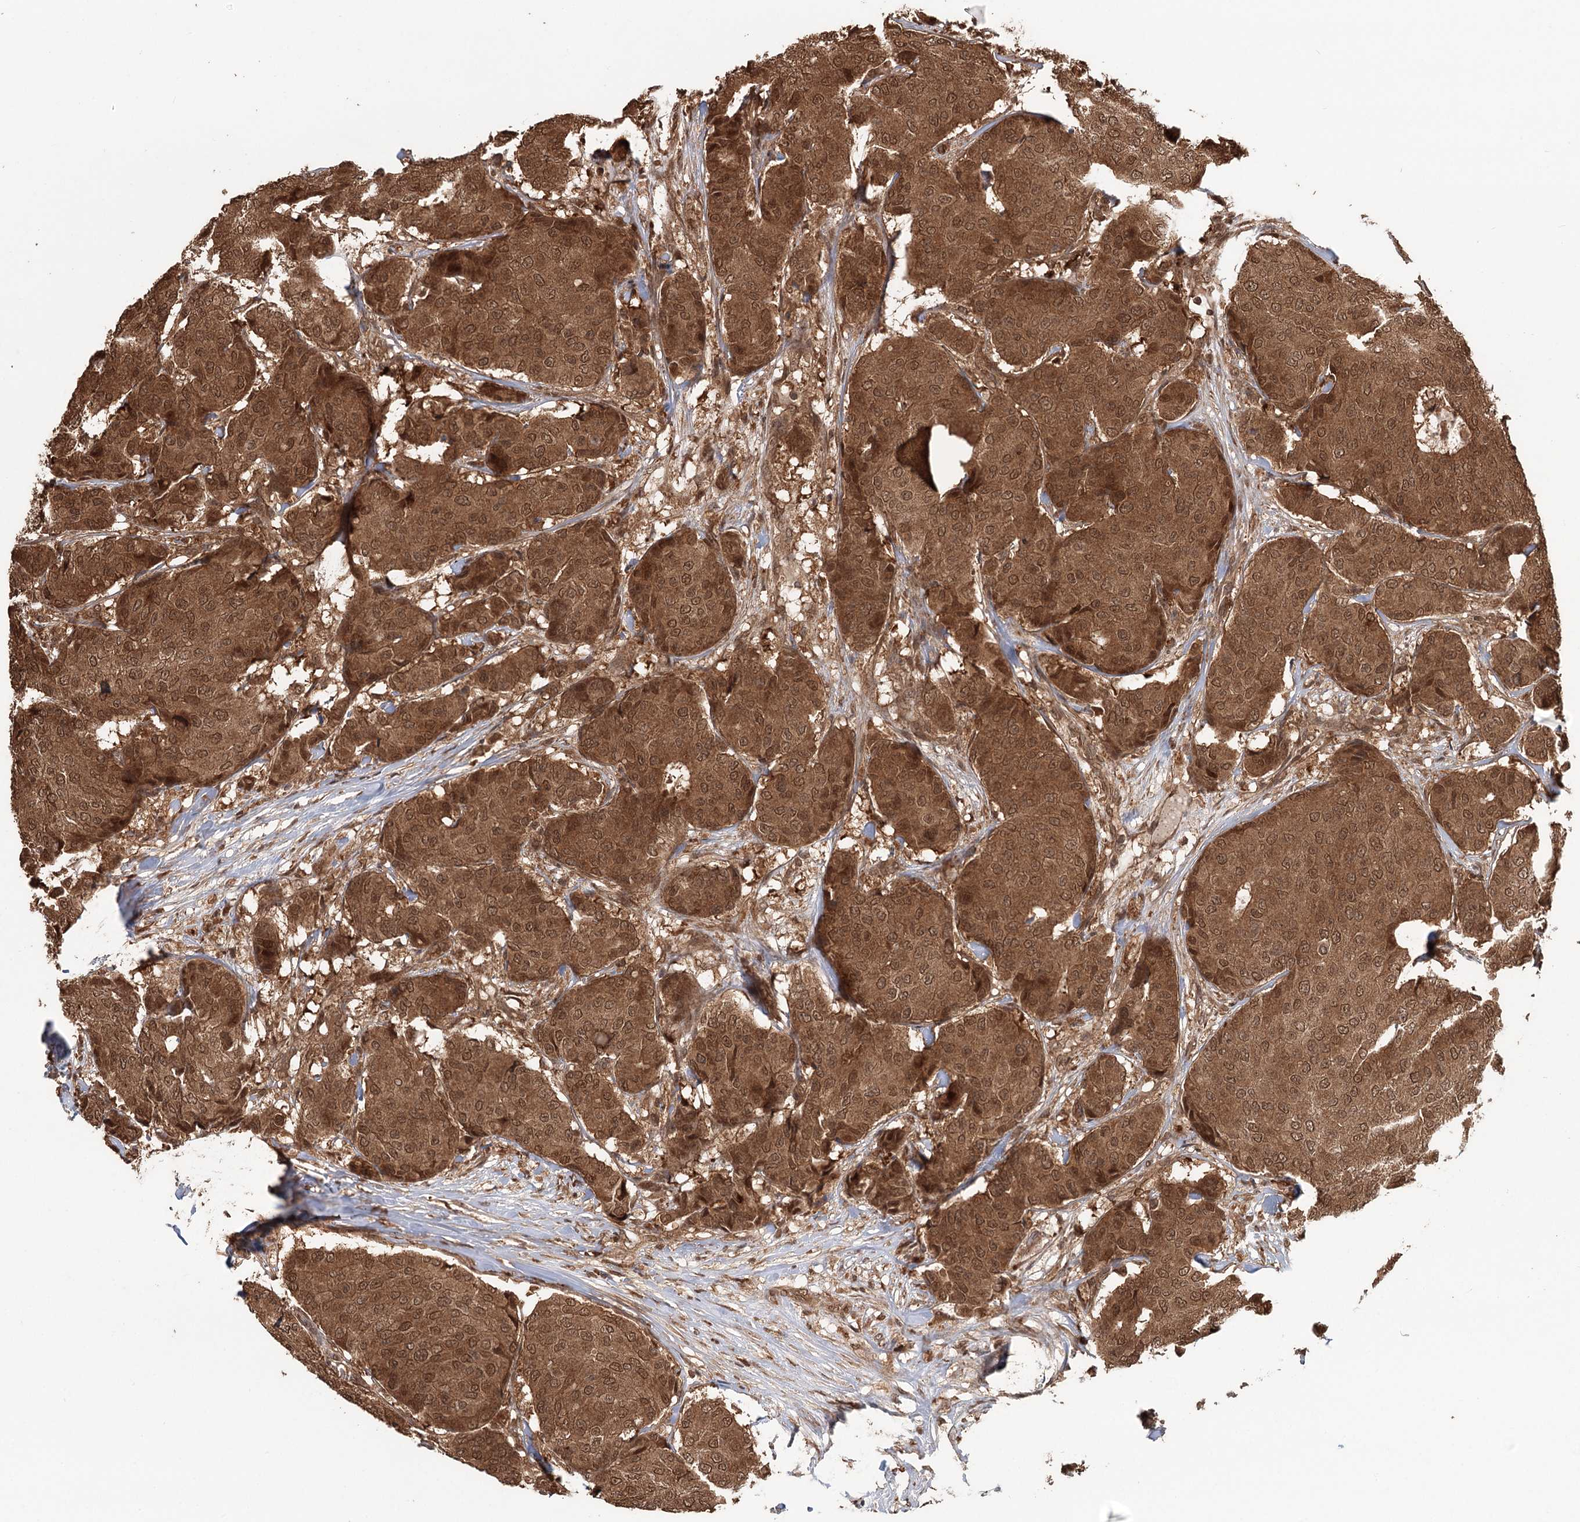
{"staining": {"intensity": "moderate", "quantity": ">75%", "location": "cytoplasmic/membranous,nuclear"}, "tissue": "breast cancer", "cell_type": "Tumor cells", "image_type": "cancer", "snomed": [{"axis": "morphology", "description": "Duct carcinoma"}, {"axis": "topography", "description": "Breast"}], "caption": "A brown stain highlights moderate cytoplasmic/membranous and nuclear staining of a protein in human breast cancer tumor cells.", "gene": "N6AMT1", "patient": {"sex": "female", "age": 75}}